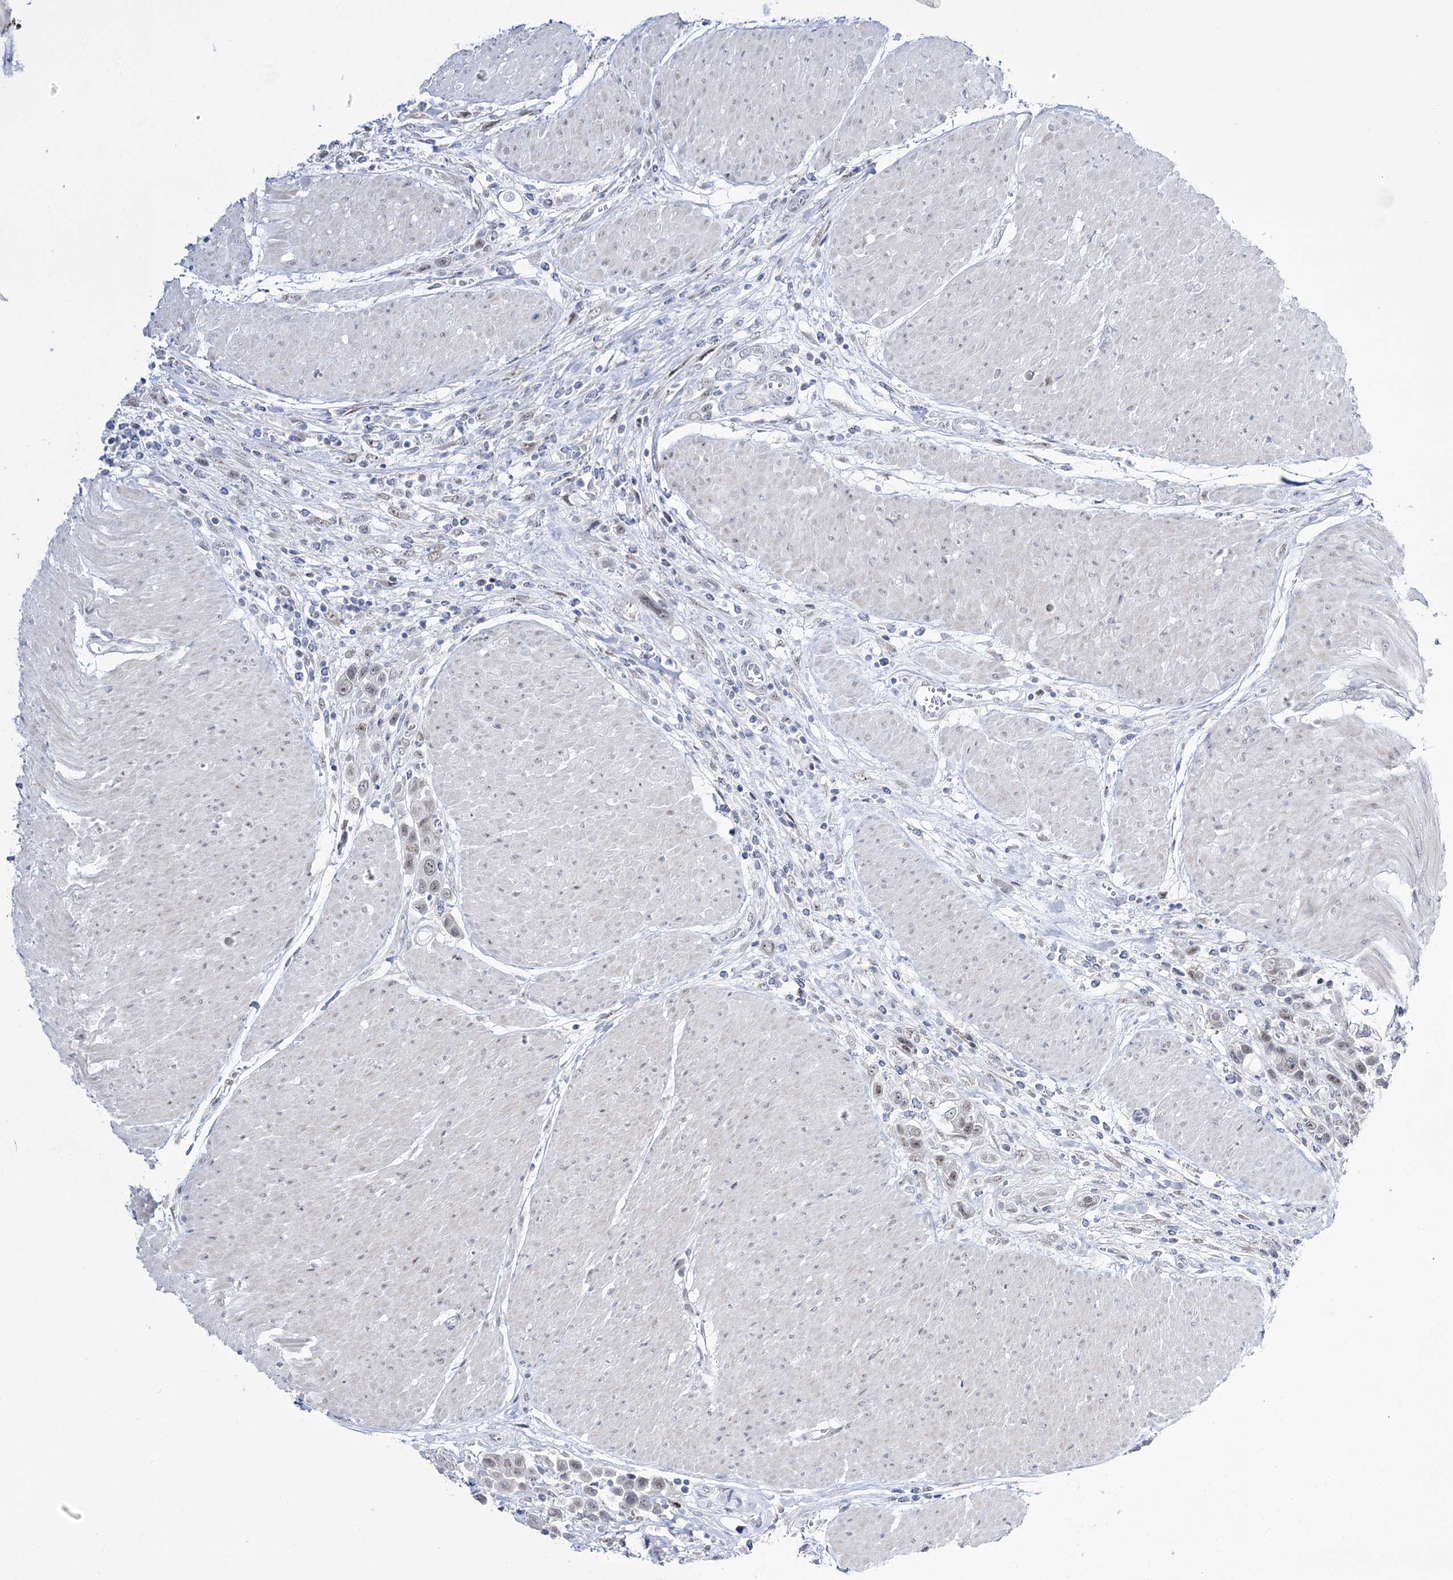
{"staining": {"intensity": "weak", "quantity": "<25%", "location": "nuclear"}, "tissue": "urothelial cancer", "cell_type": "Tumor cells", "image_type": "cancer", "snomed": [{"axis": "morphology", "description": "Urothelial carcinoma, High grade"}, {"axis": "topography", "description": "Urinary bladder"}], "caption": "The histopathology image displays no staining of tumor cells in urothelial cancer. Nuclei are stained in blue.", "gene": "RBM15B", "patient": {"sex": "male", "age": 50}}